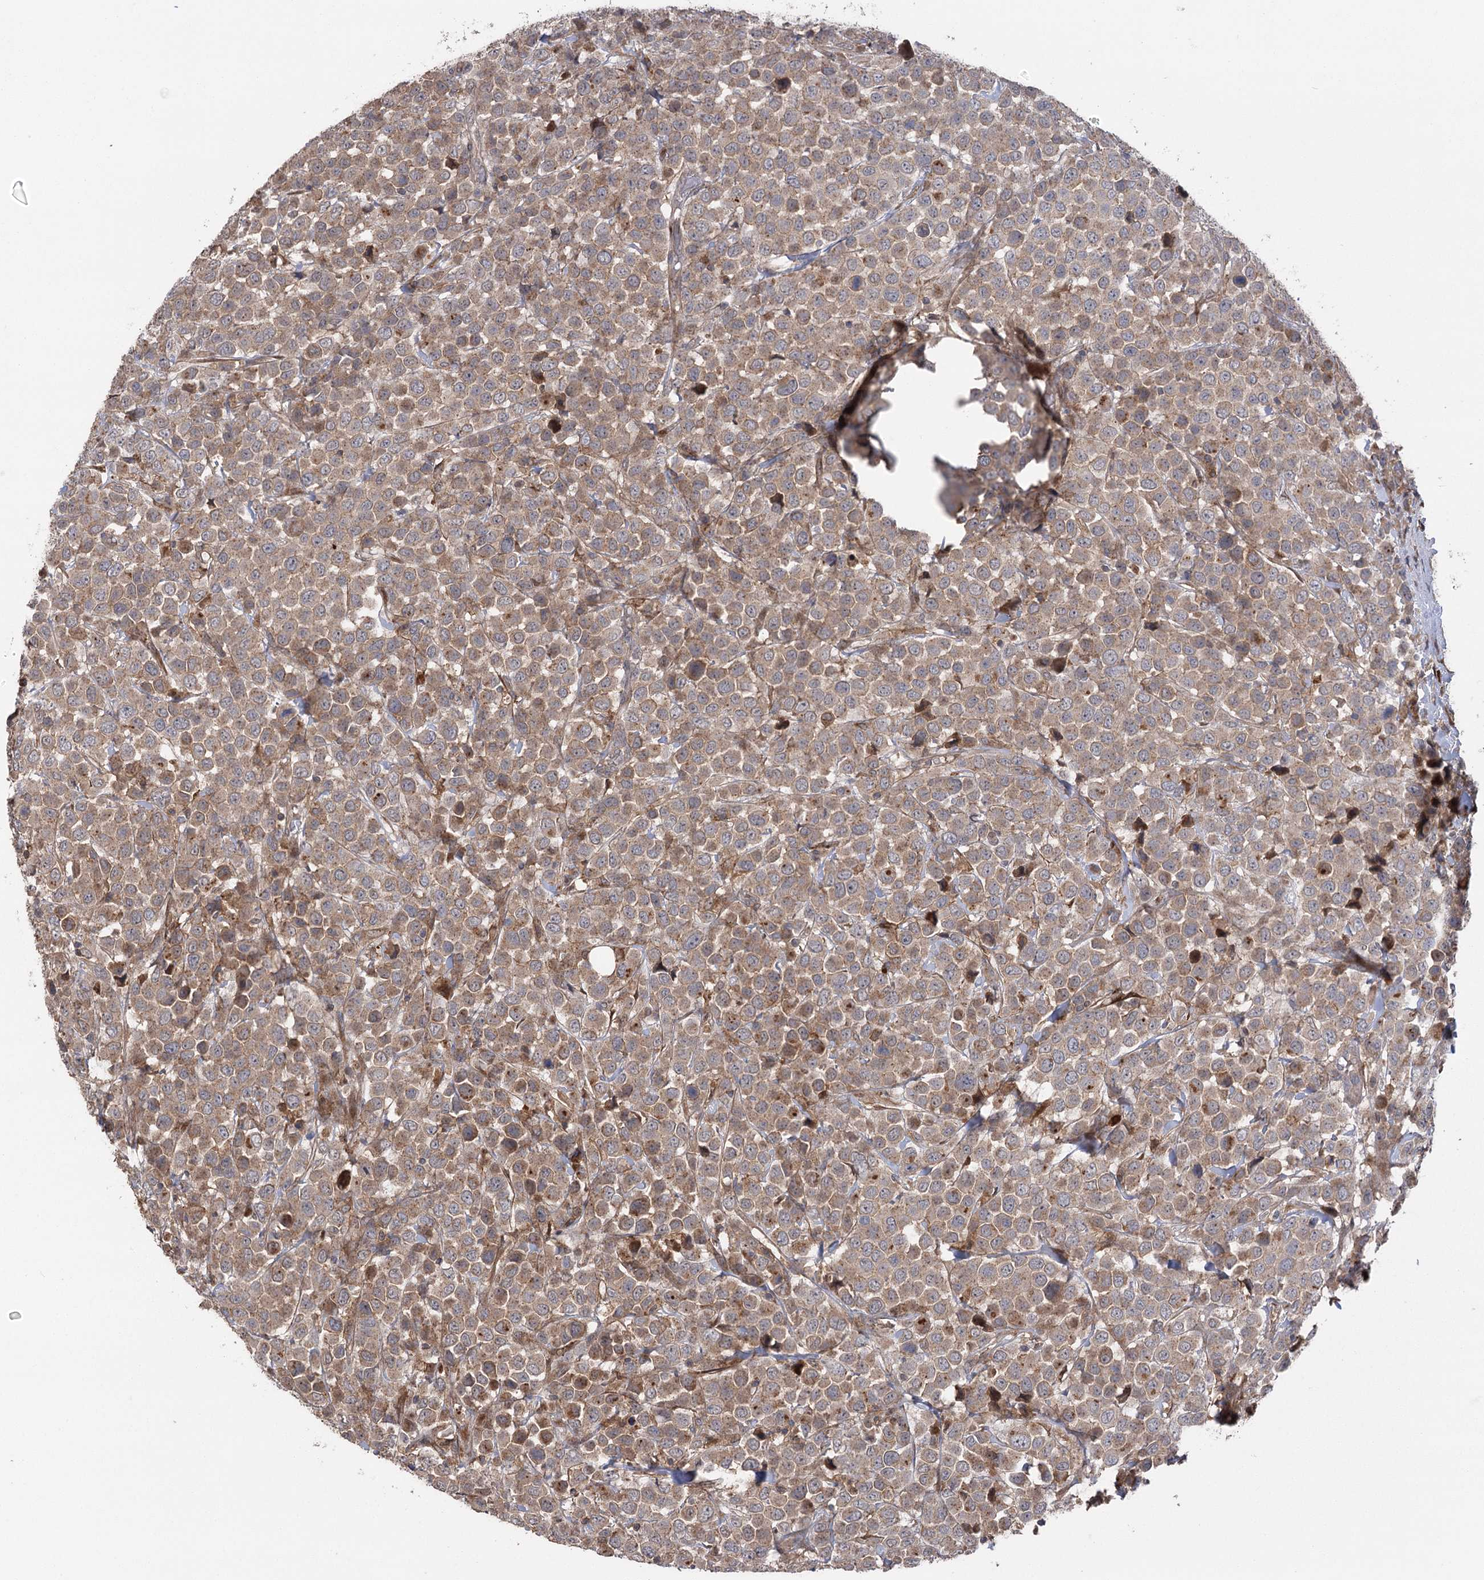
{"staining": {"intensity": "moderate", "quantity": ">75%", "location": "cytoplasmic/membranous"}, "tissue": "breast cancer", "cell_type": "Tumor cells", "image_type": "cancer", "snomed": [{"axis": "morphology", "description": "Duct carcinoma"}, {"axis": "topography", "description": "Breast"}], "caption": "Breast infiltrating ductal carcinoma tissue displays moderate cytoplasmic/membranous staining in approximately >75% of tumor cells", "gene": "KCNN2", "patient": {"sex": "female", "age": 61}}